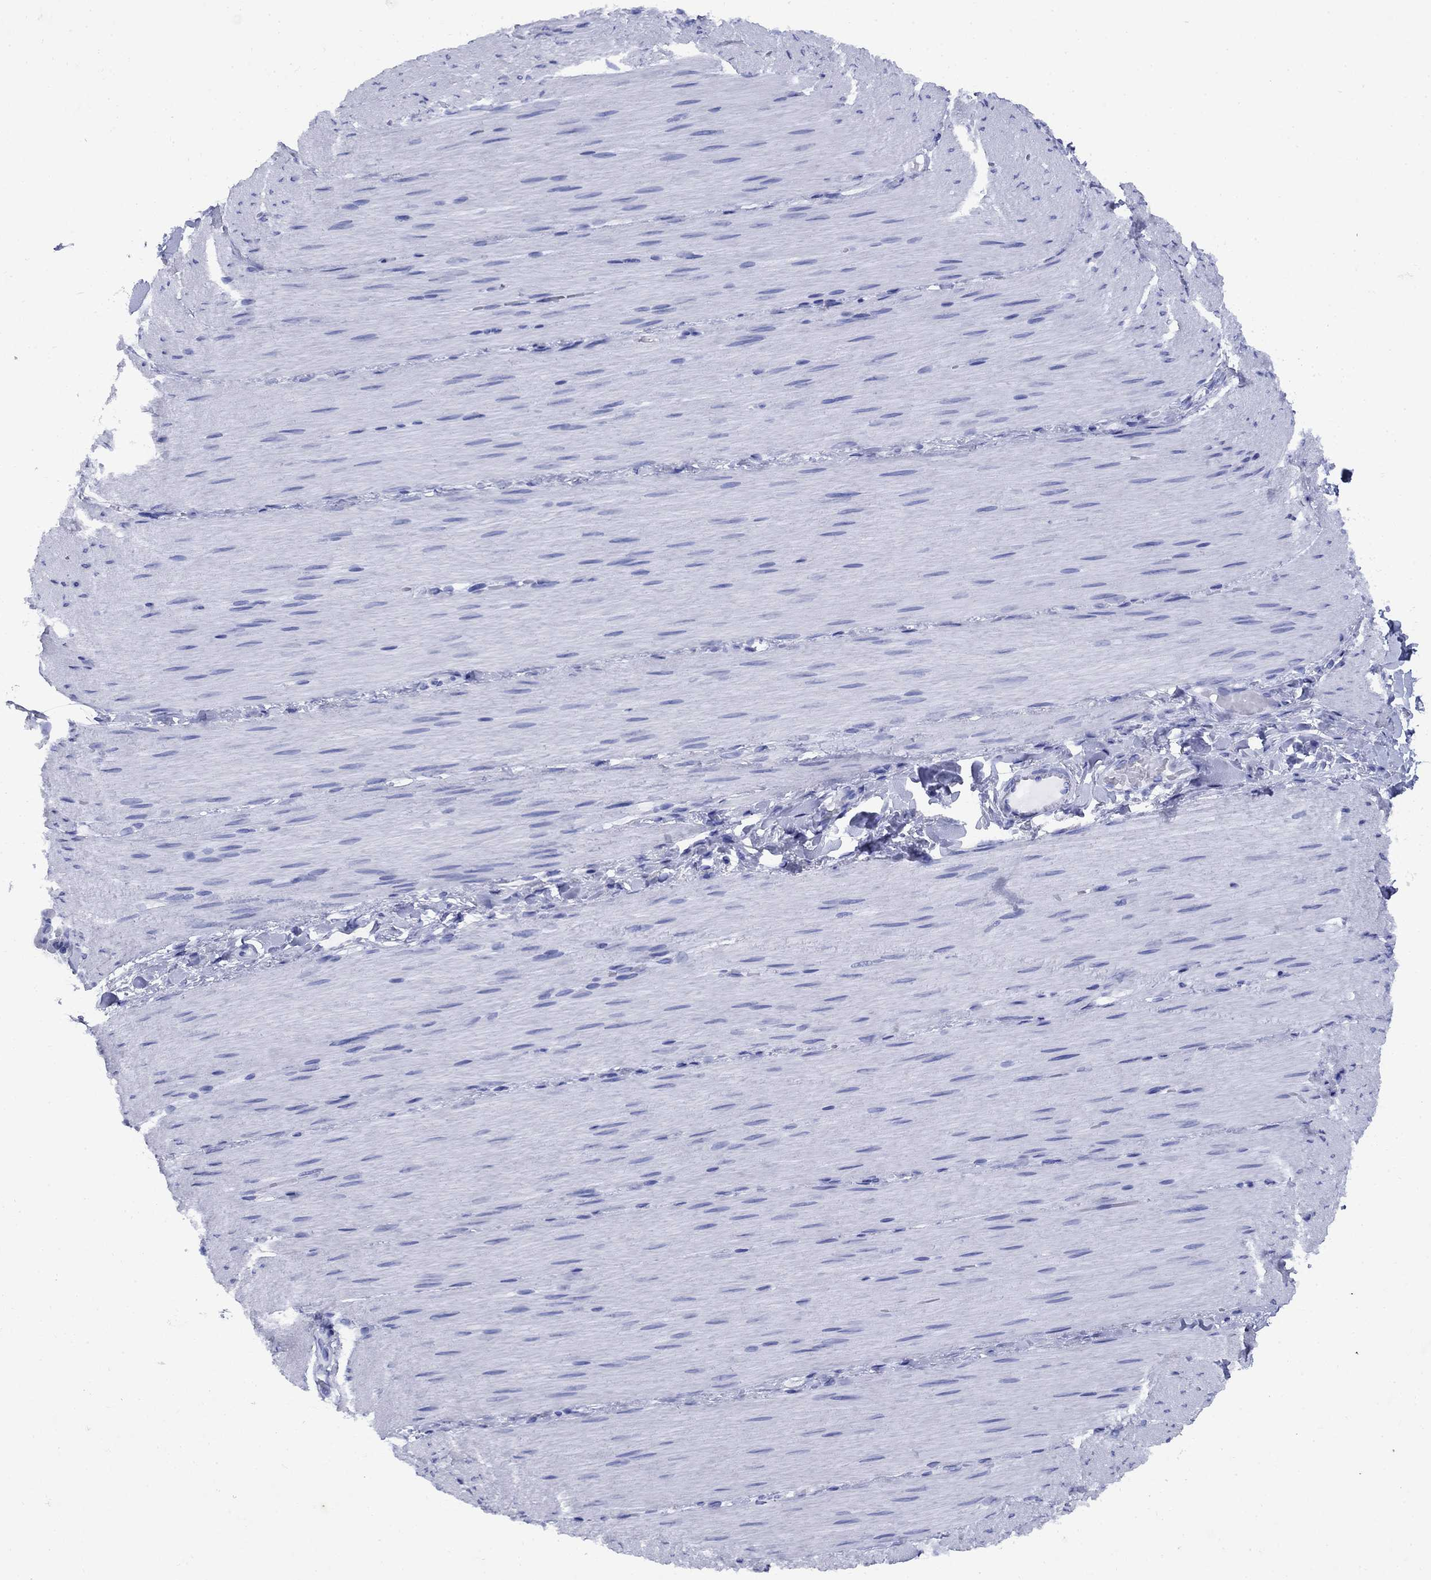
{"staining": {"intensity": "negative", "quantity": "none", "location": "none"}, "tissue": "adipose tissue", "cell_type": "Adipocytes", "image_type": "normal", "snomed": [{"axis": "morphology", "description": "Normal tissue, NOS"}, {"axis": "topography", "description": "Smooth muscle"}, {"axis": "topography", "description": "Duodenum"}, {"axis": "topography", "description": "Peripheral nerve tissue"}], "caption": "Adipose tissue was stained to show a protein in brown. There is no significant expression in adipocytes. The staining is performed using DAB (3,3'-diaminobenzidine) brown chromogen with nuclei counter-stained in using hematoxylin.", "gene": "CD1A", "patient": {"sex": "female", "age": 61}}